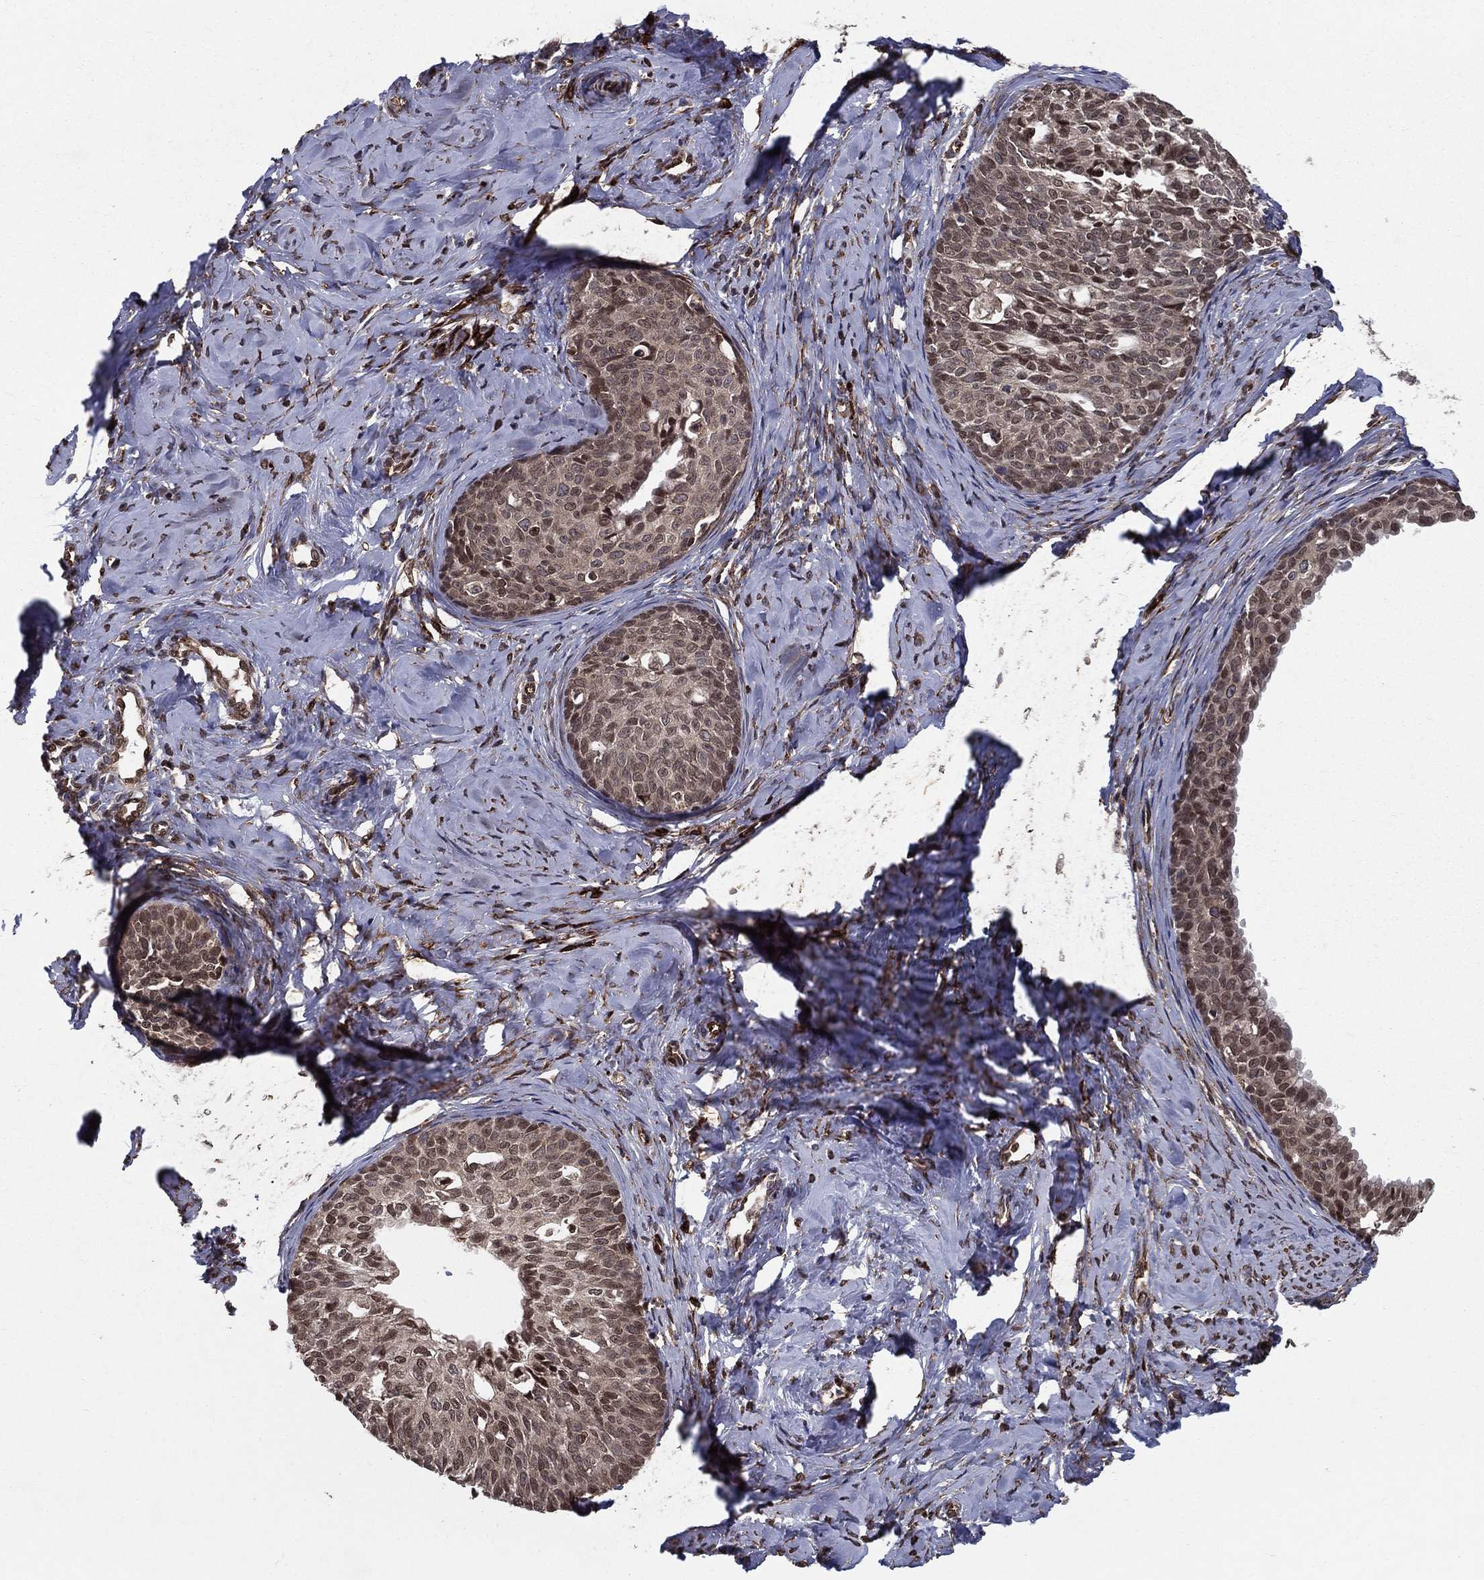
{"staining": {"intensity": "strong", "quantity": "<25%", "location": "nuclear"}, "tissue": "cervical cancer", "cell_type": "Tumor cells", "image_type": "cancer", "snomed": [{"axis": "morphology", "description": "Squamous cell carcinoma, NOS"}, {"axis": "topography", "description": "Cervix"}], "caption": "This photomicrograph exhibits IHC staining of human squamous cell carcinoma (cervical), with medium strong nuclear positivity in about <25% of tumor cells.", "gene": "CERS2", "patient": {"sex": "female", "age": 51}}